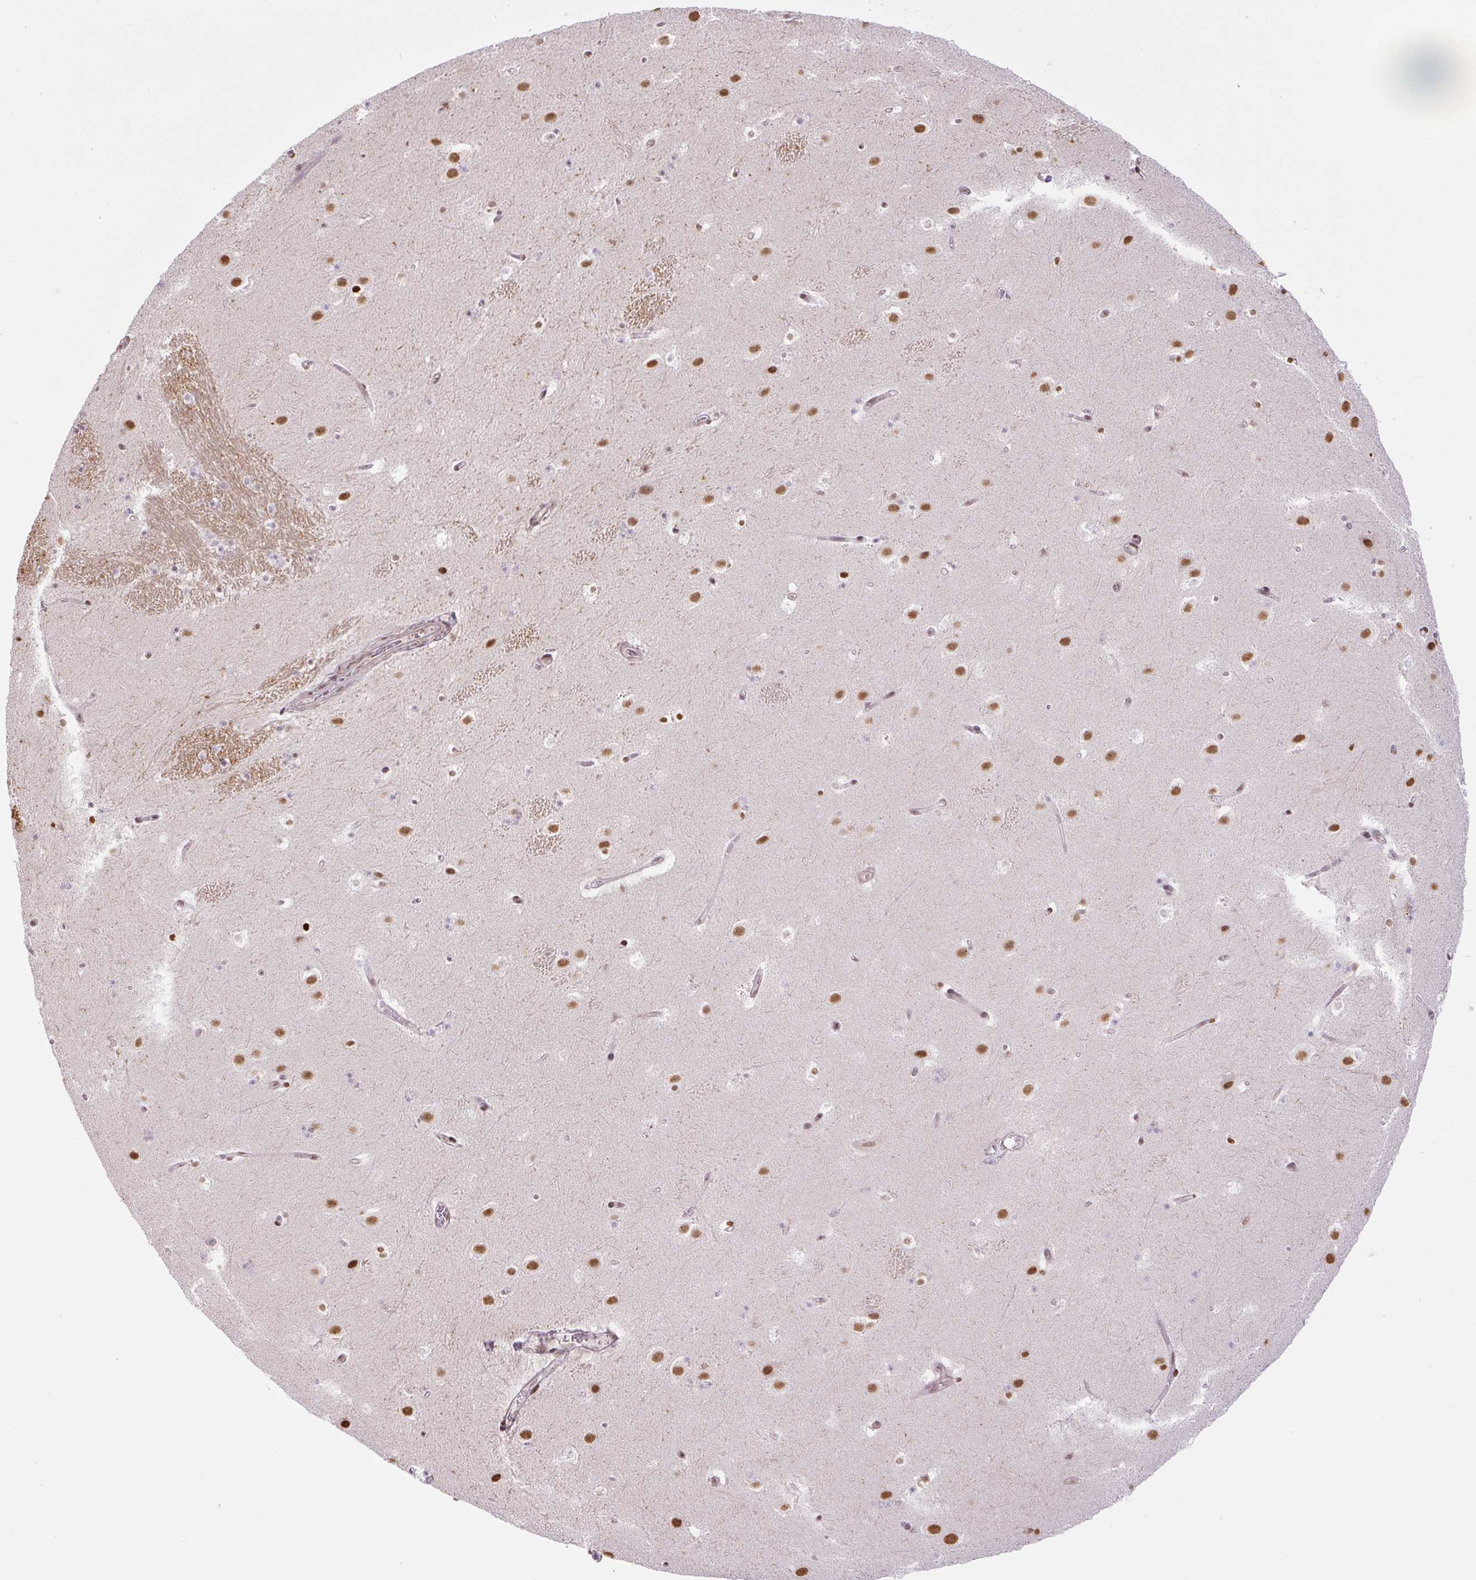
{"staining": {"intensity": "moderate", "quantity": "<25%", "location": "nuclear"}, "tissue": "caudate", "cell_type": "Glial cells", "image_type": "normal", "snomed": [{"axis": "morphology", "description": "Normal tissue, NOS"}, {"axis": "topography", "description": "Lateral ventricle wall"}], "caption": "An immunohistochemistry (IHC) micrograph of benign tissue is shown. Protein staining in brown labels moderate nuclear positivity in caudate within glial cells.", "gene": "TCFL5", "patient": {"sex": "male", "age": 37}}